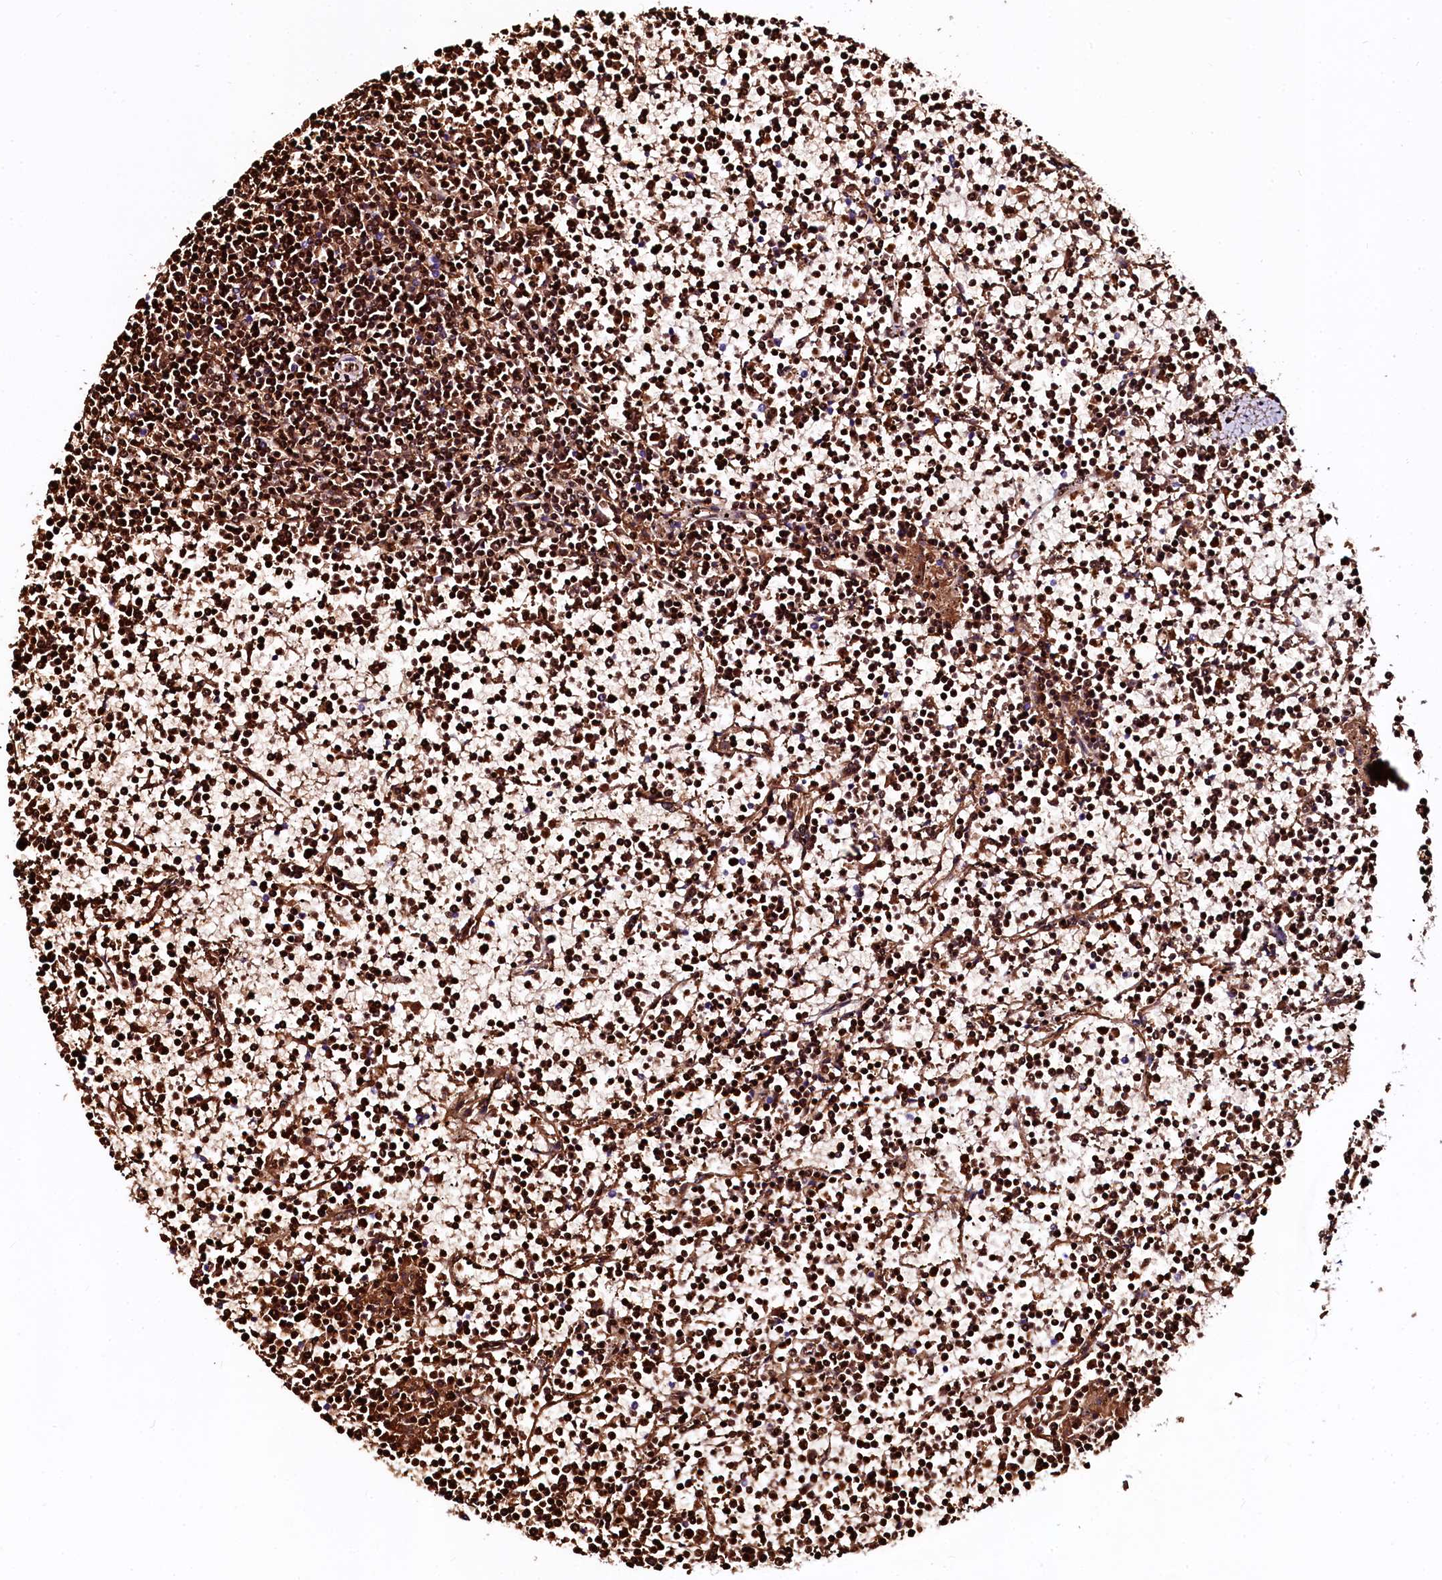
{"staining": {"intensity": "moderate", "quantity": ">75%", "location": "cytoplasmic/membranous,nuclear"}, "tissue": "lymphoma", "cell_type": "Tumor cells", "image_type": "cancer", "snomed": [{"axis": "morphology", "description": "Malignant lymphoma, non-Hodgkin's type, Low grade"}, {"axis": "topography", "description": "Spleen"}], "caption": "Protein staining demonstrates moderate cytoplasmic/membranous and nuclear expression in about >75% of tumor cells in lymphoma.", "gene": "CTDSPL2", "patient": {"sex": "female", "age": 19}}